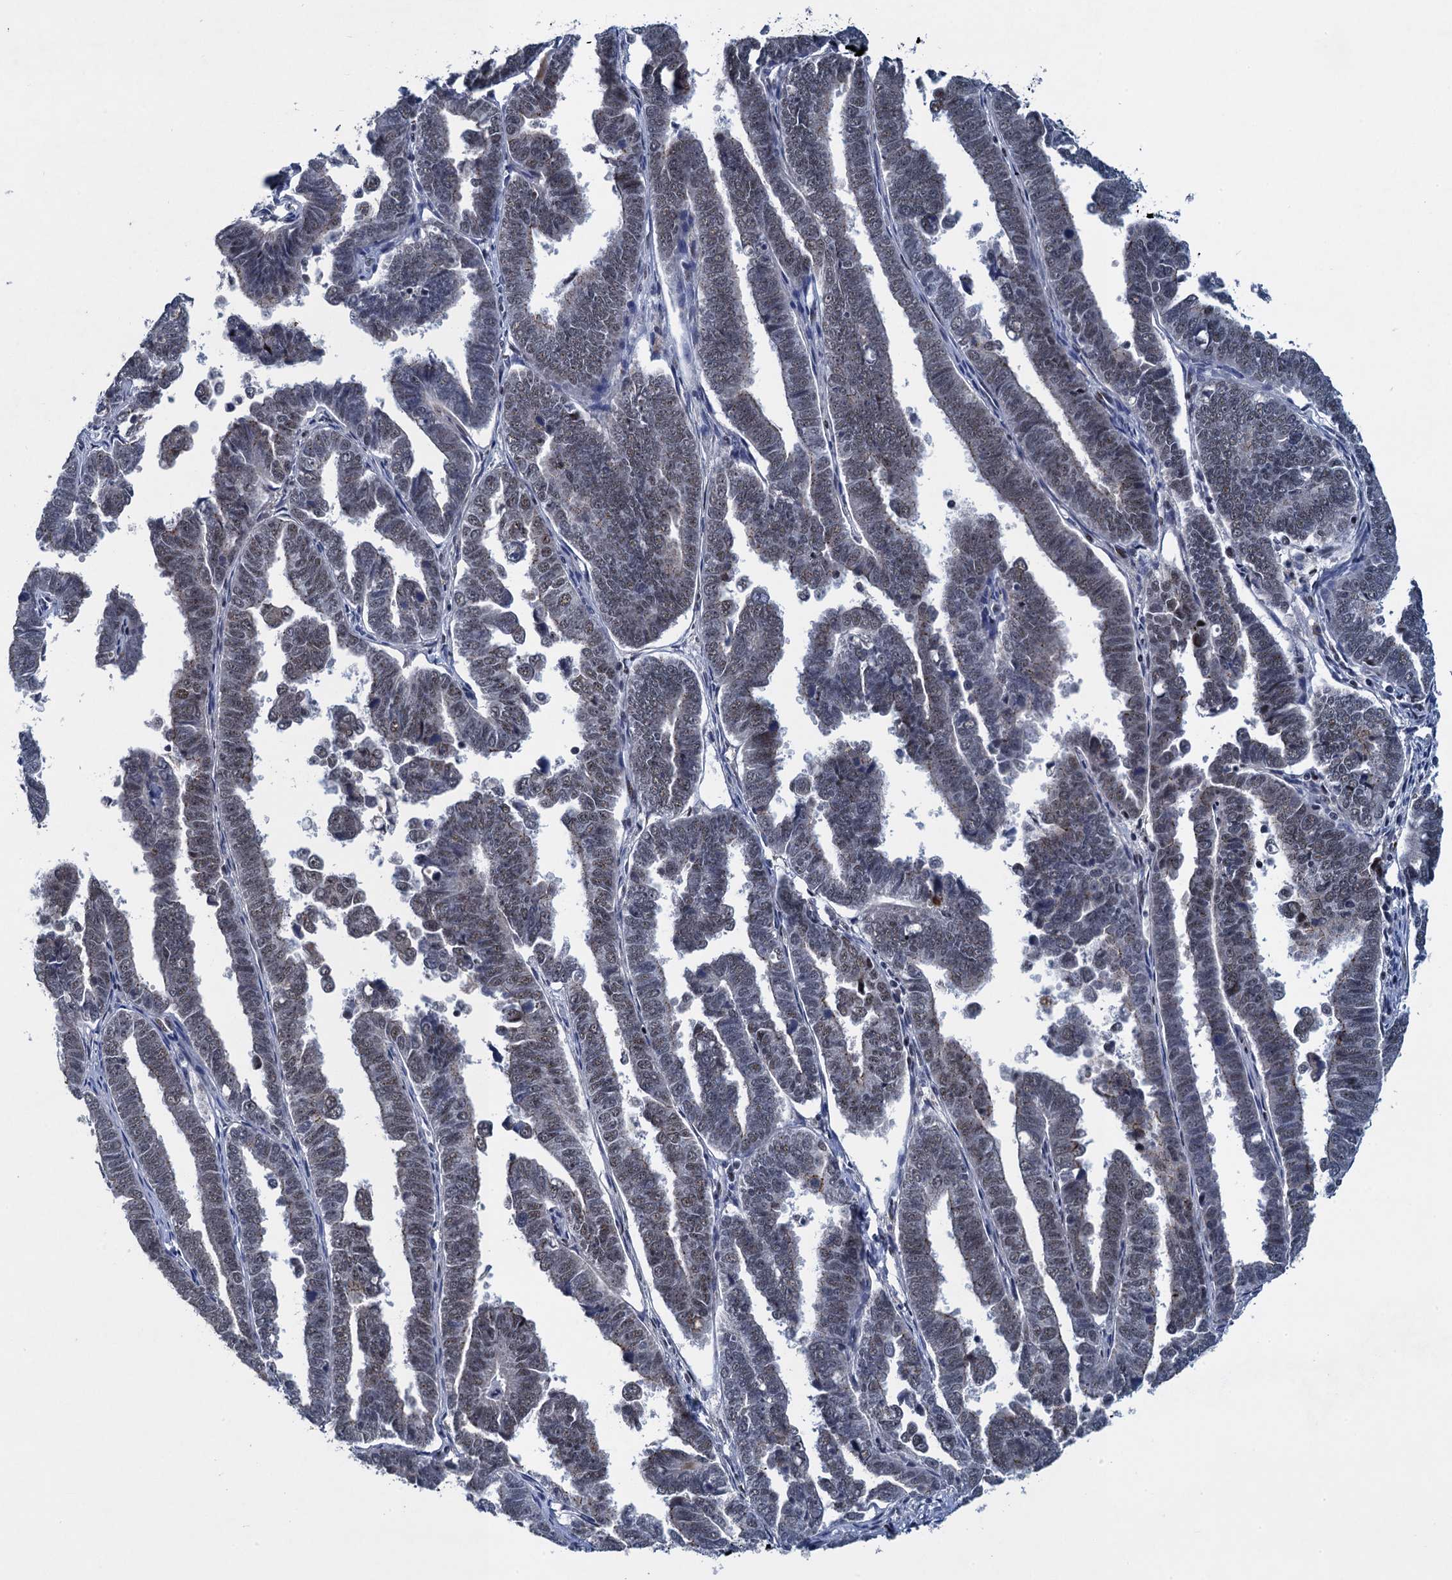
{"staining": {"intensity": "weak", "quantity": "<25%", "location": "nuclear"}, "tissue": "endometrial cancer", "cell_type": "Tumor cells", "image_type": "cancer", "snomed": [{"axis": "morphology", "description": "Adenocarcinoma, NOS"}, {"axis": "topography", "description": "Endometrium"}], "caption": "The image reveals no significant expression in tumor cells of endometrial adenocarcinoma.", "gene": "ATOSA", "patient": {"sex": "female", "age": 75}}